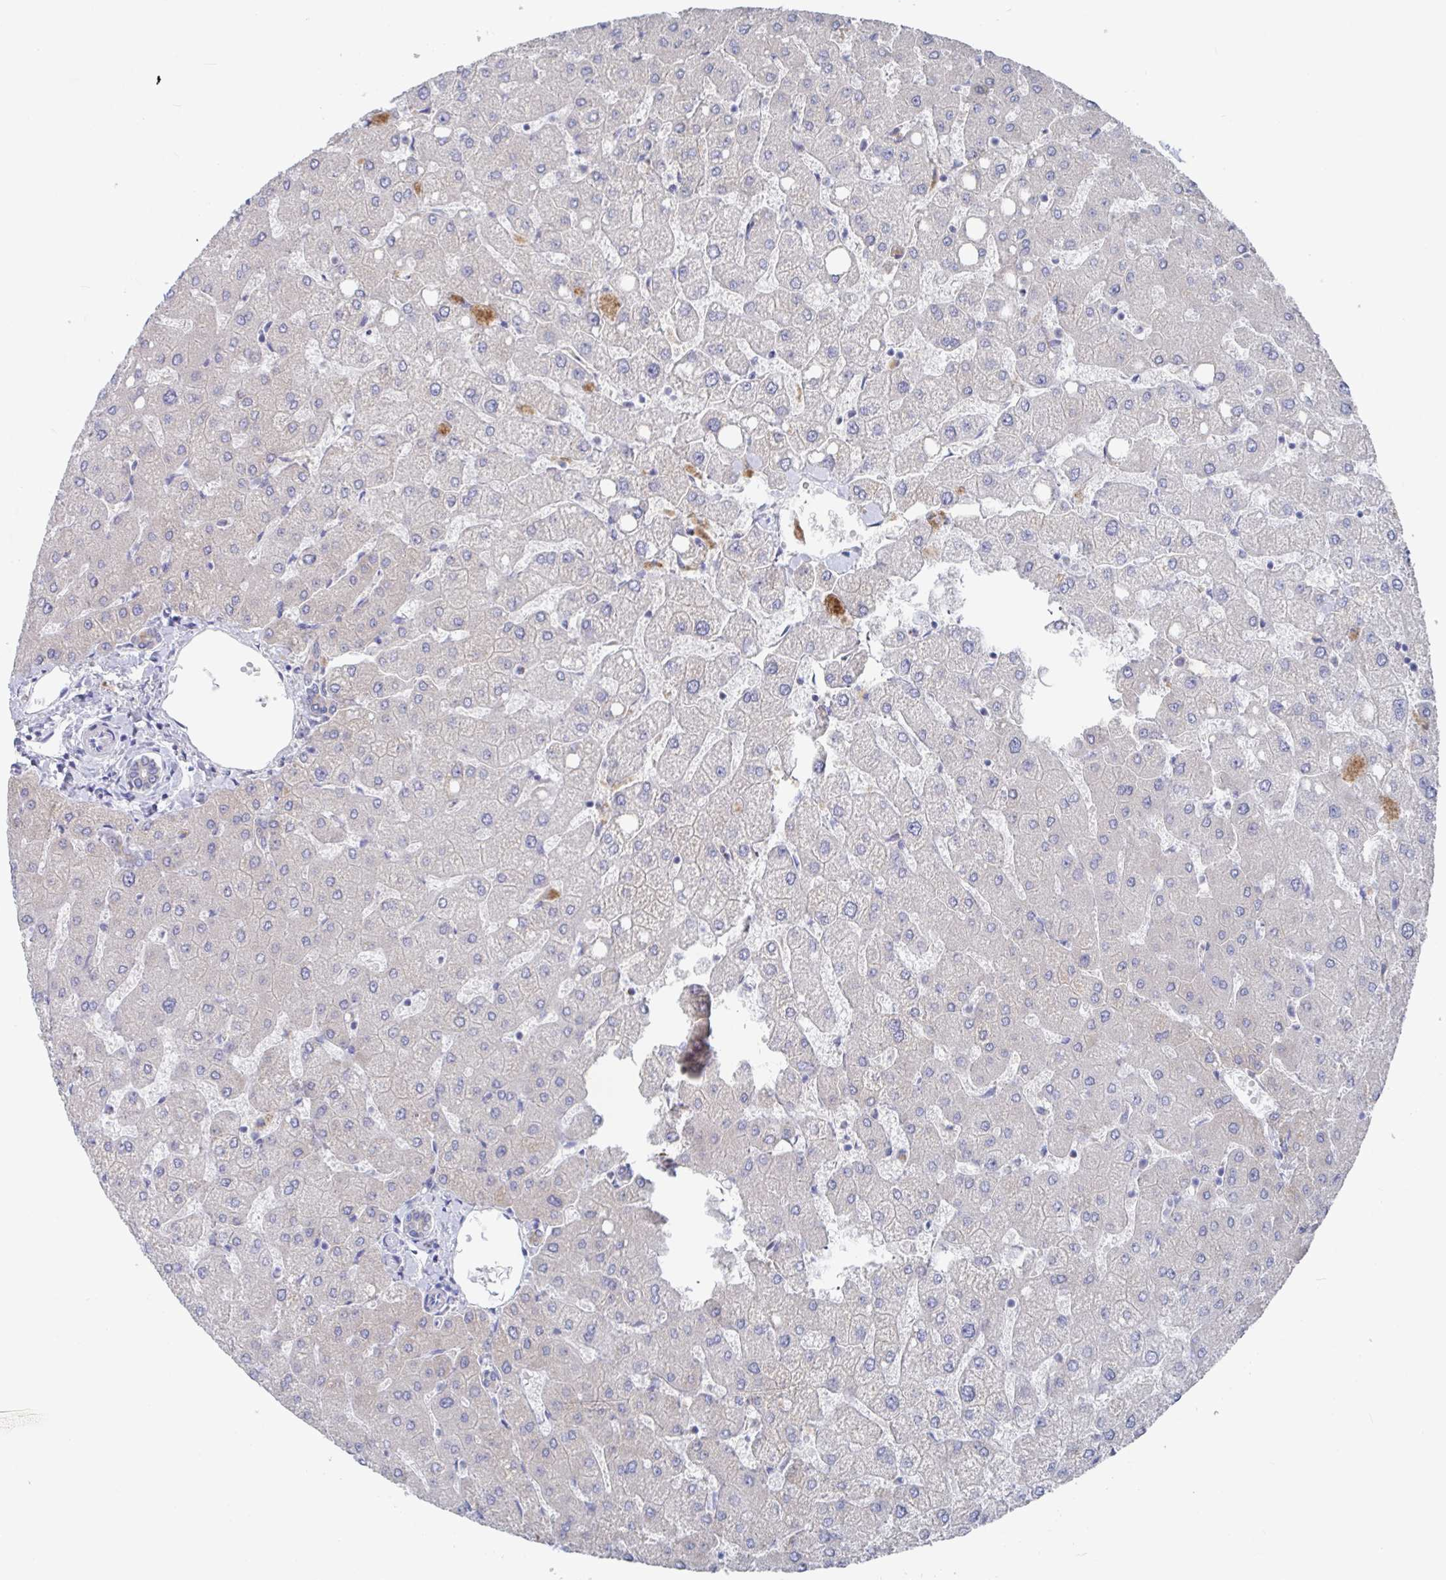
{"staining": {"intensity": "weak", "quantity": "<25%", "location": "cytoplasmic/membranous"}, "tissue": "liver", "cell_type": "Cholangiocytes", "image_type": "normal", "snomed": [{"axis": "morphology", "description": "Normal tissue, NOS"}, {"axis": "topography", "description": "Liver"}], "caption": "Cholangiocytes are negative for protein expression in benign human liver. Nuclei are stained in blue.", "gene": "GPR148", "patient": {"sex": "female", "age": 54}}